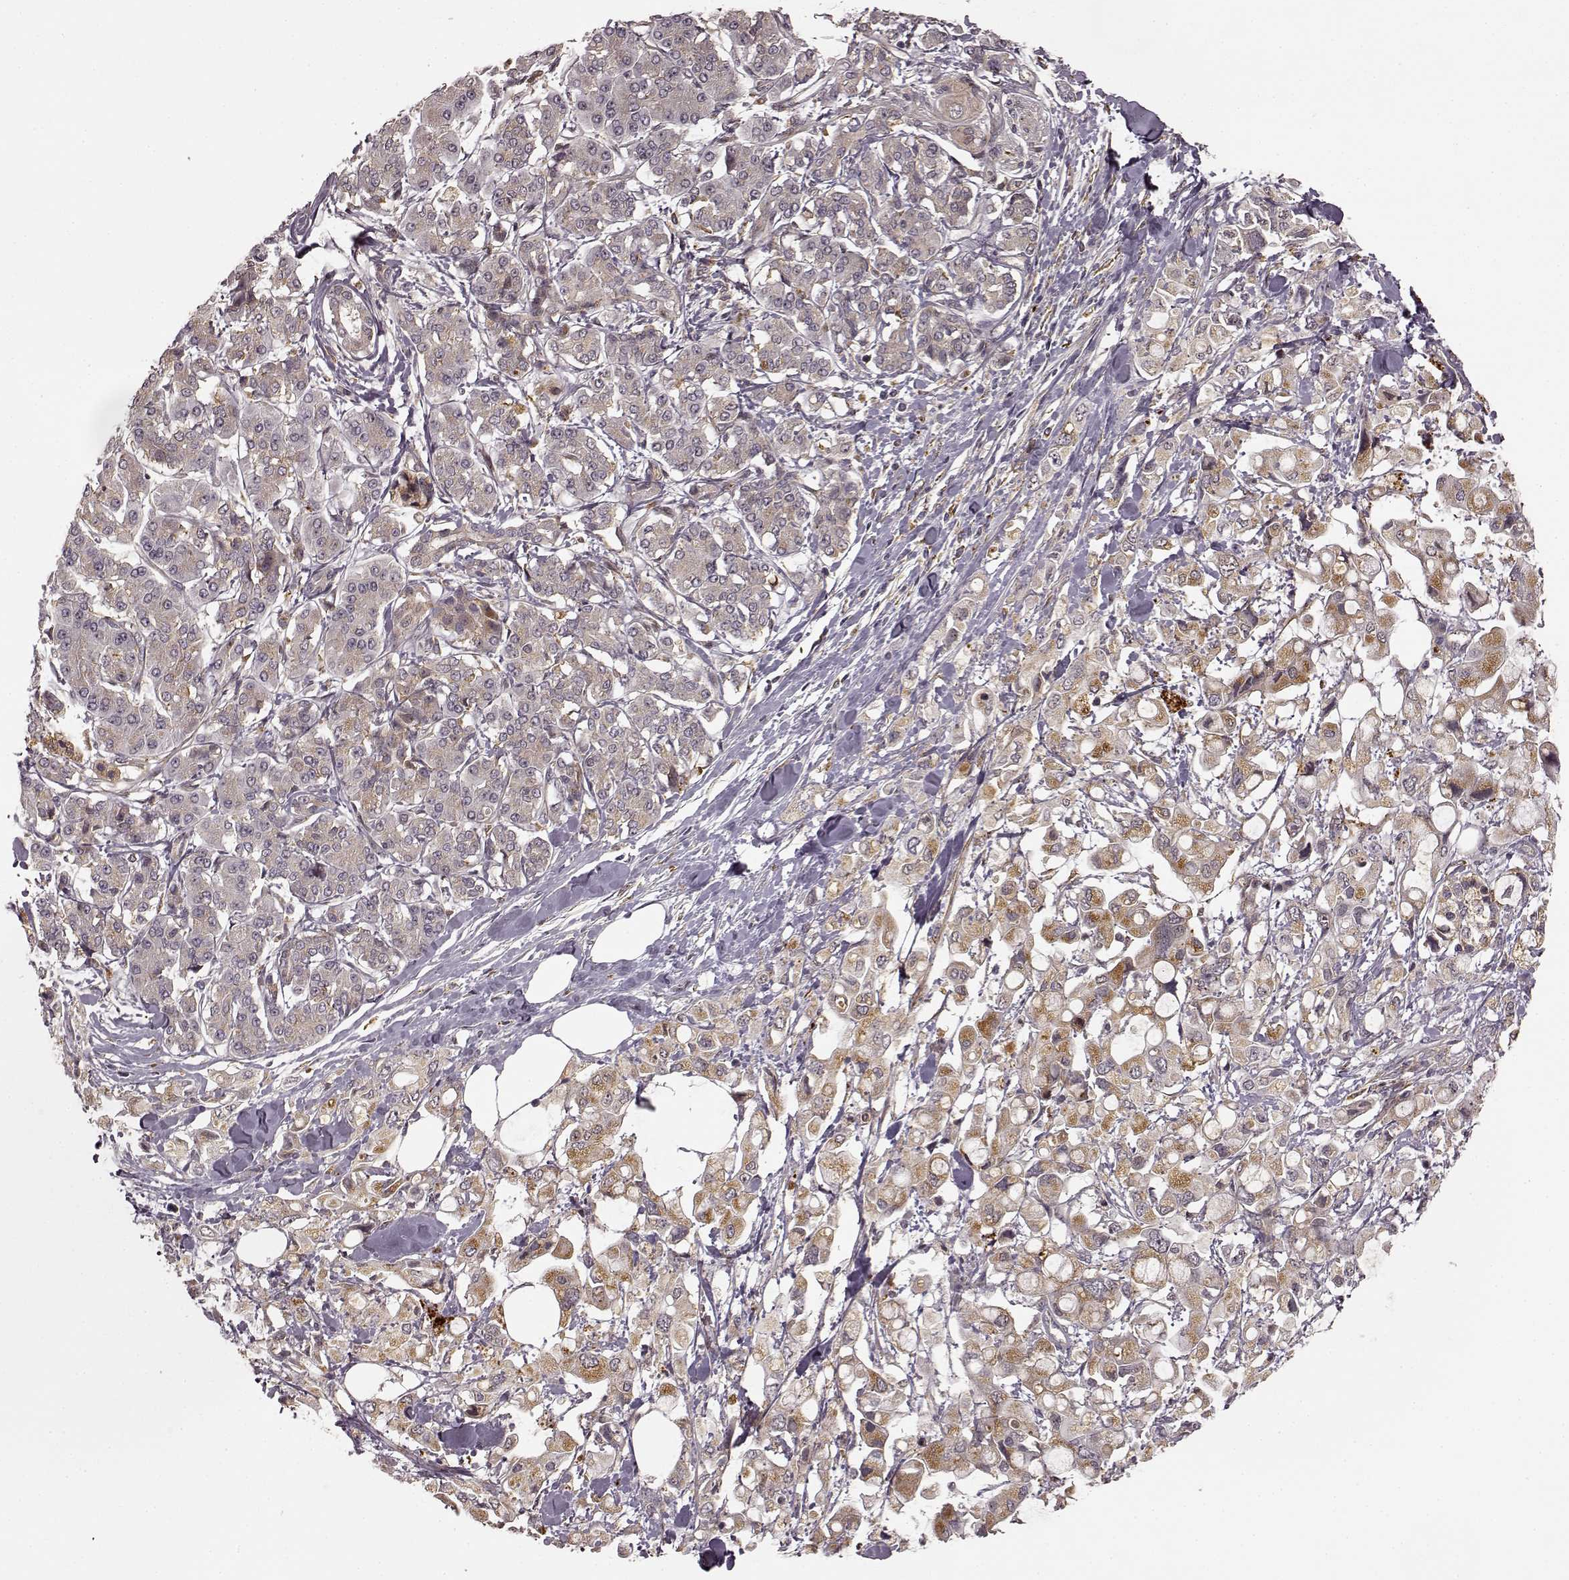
{"staining": {"intensity": "moderate", "quantity": "<25%", "location": "cytoplasmic/membranous"}, "tissue": "pancreatic cancer", "cell_type": "Tumor cells", "image_type": "cancer", "snomed": [{"axis": "morphology", "description": "Adenocarcinoma, NOS"}, {"axis": "topography", "description": "Pancreas"}], "caption": "Immunohistochemical staining of pancreatic adenocarcinoma reveals low levels of moderate cytoplasmic/membranous protein positivity in about <25% of tumor cells.", "gene": "SLC12A9", "patient": {"sex": "female", "age": 56}}